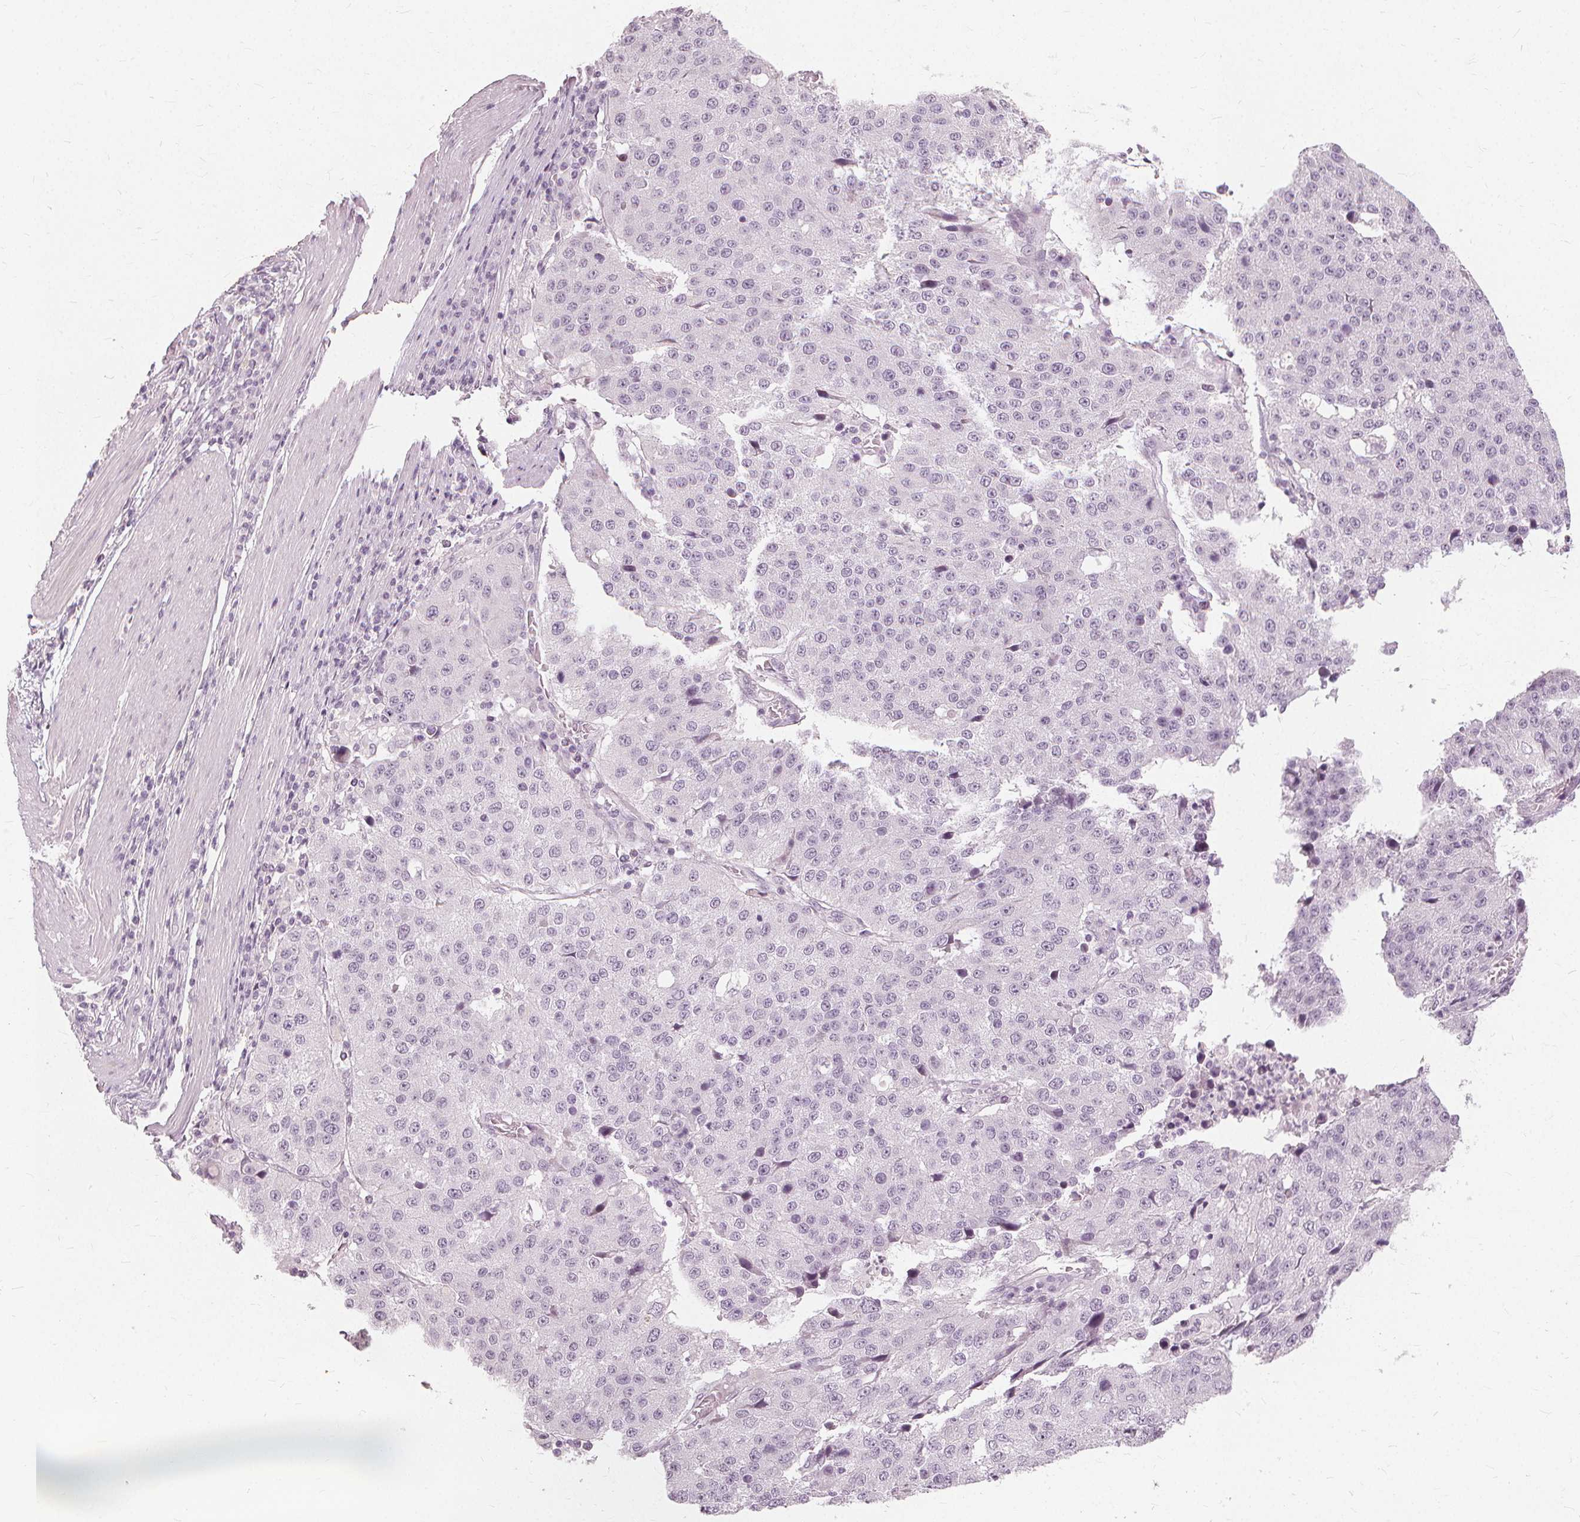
{"staining": {"intensity": "negative", "quantity": "none", "location": "none"}, "tissue": "stomach cancer", "cell_type": "Tumor cells", "image_type": "cancer", "snomed": [{"axis": "morphology", "description": "Adenocarcinoma, NOS"}, {"axis": "topography", "description": "Stomach"}], "caption": "Immunohistochemistry of human stomach cancer shows no expression in tumor cells.", "gene": "SFTPD", "patient": {"sex": "male", "age": 71}}